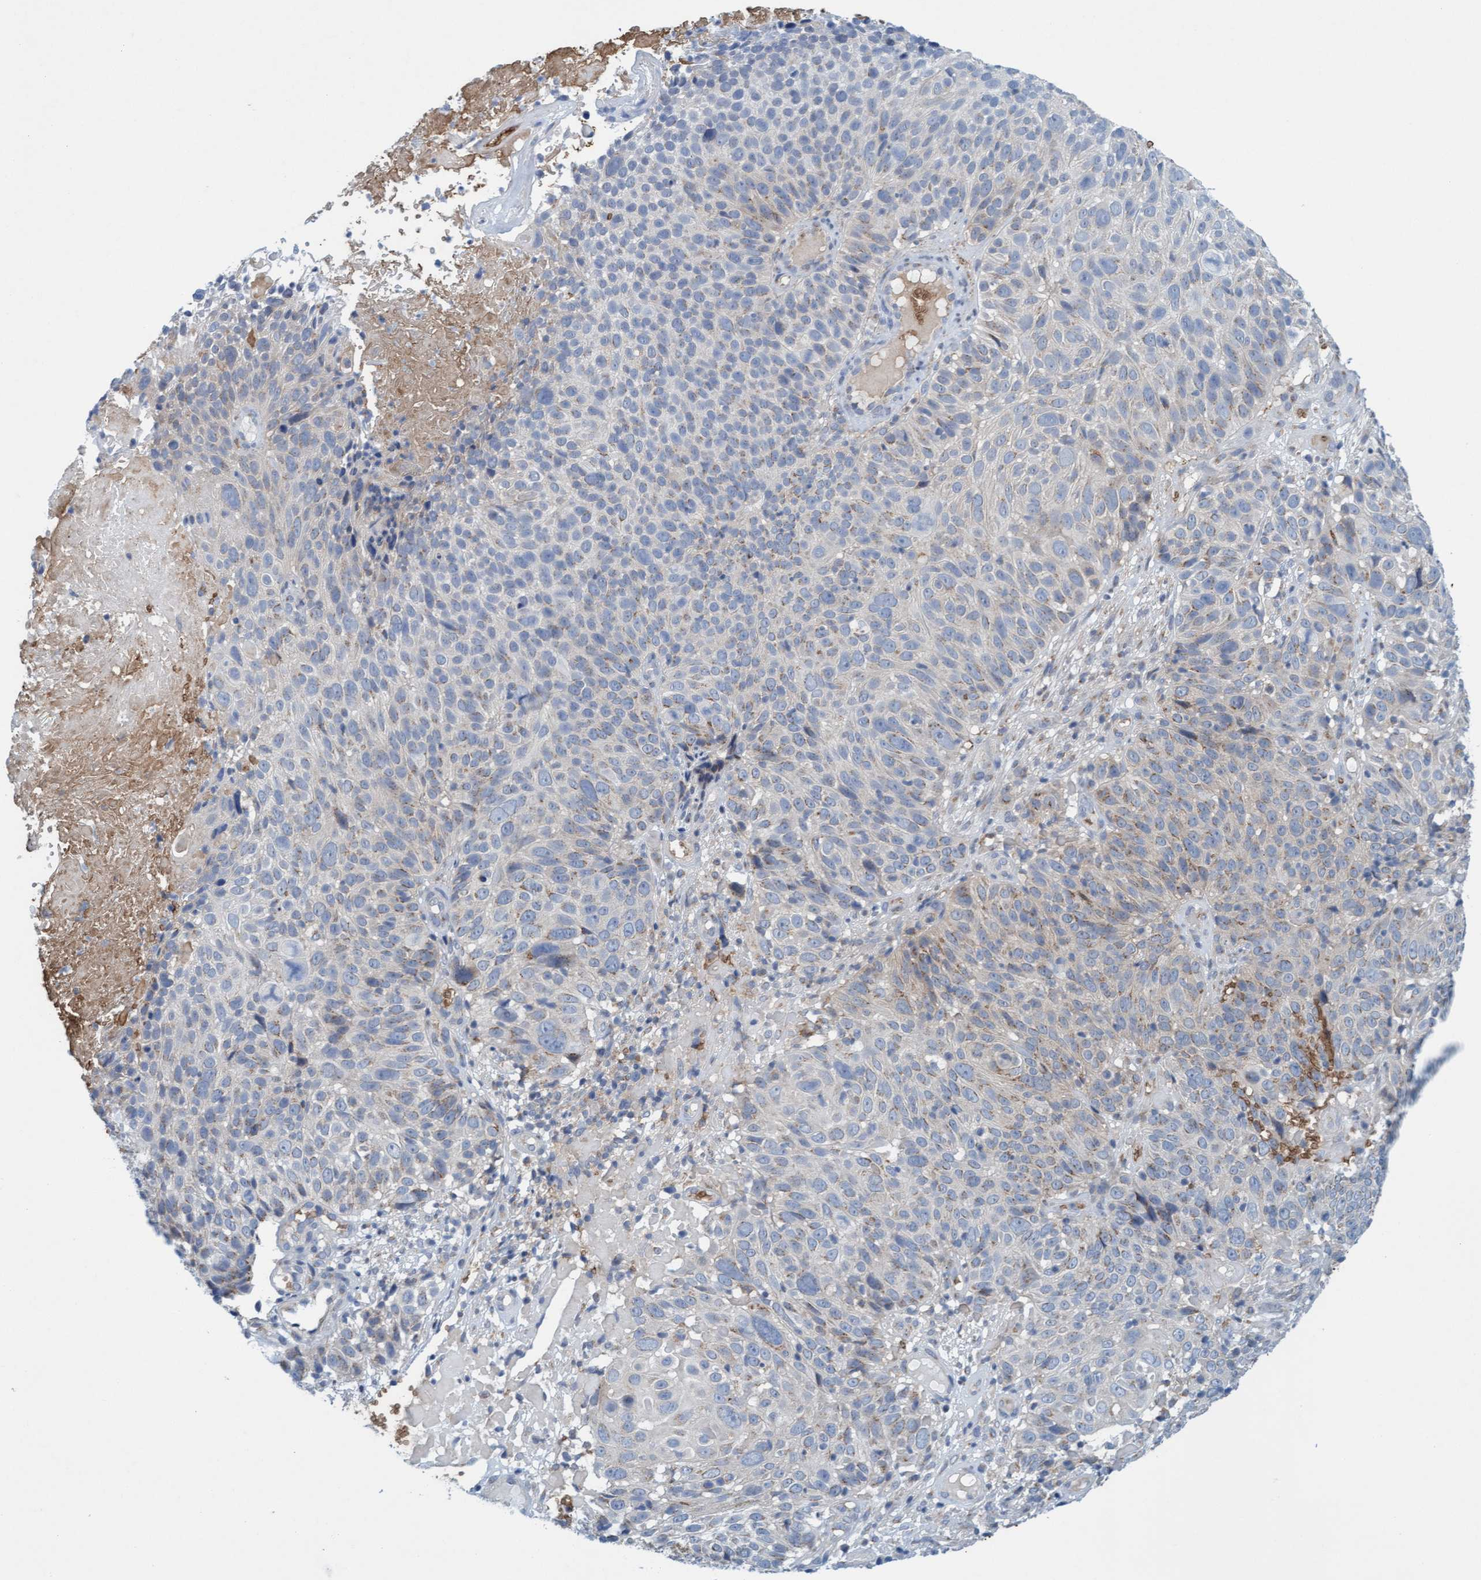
{"staining": {"intensity": "weak", "quantity": "<25%", "location": "cytoplasmic/membranous"}, "tissue": "cervical cancer", "cell_type": "Tumor cells", "image_type": "cancer", "snomed": [{"axis": "morphology", "description": "Squamous cell carcinoma, NOS"}, {"axis": "topography", "description": "Cervix"}], "caption": "This is an immunohistochemistry (IHC) histopathology image of cervical cancer. There is no positivity in tumor cells.", "gene": "SPEM2", "patient": {"sex": "female", "age": 74}}